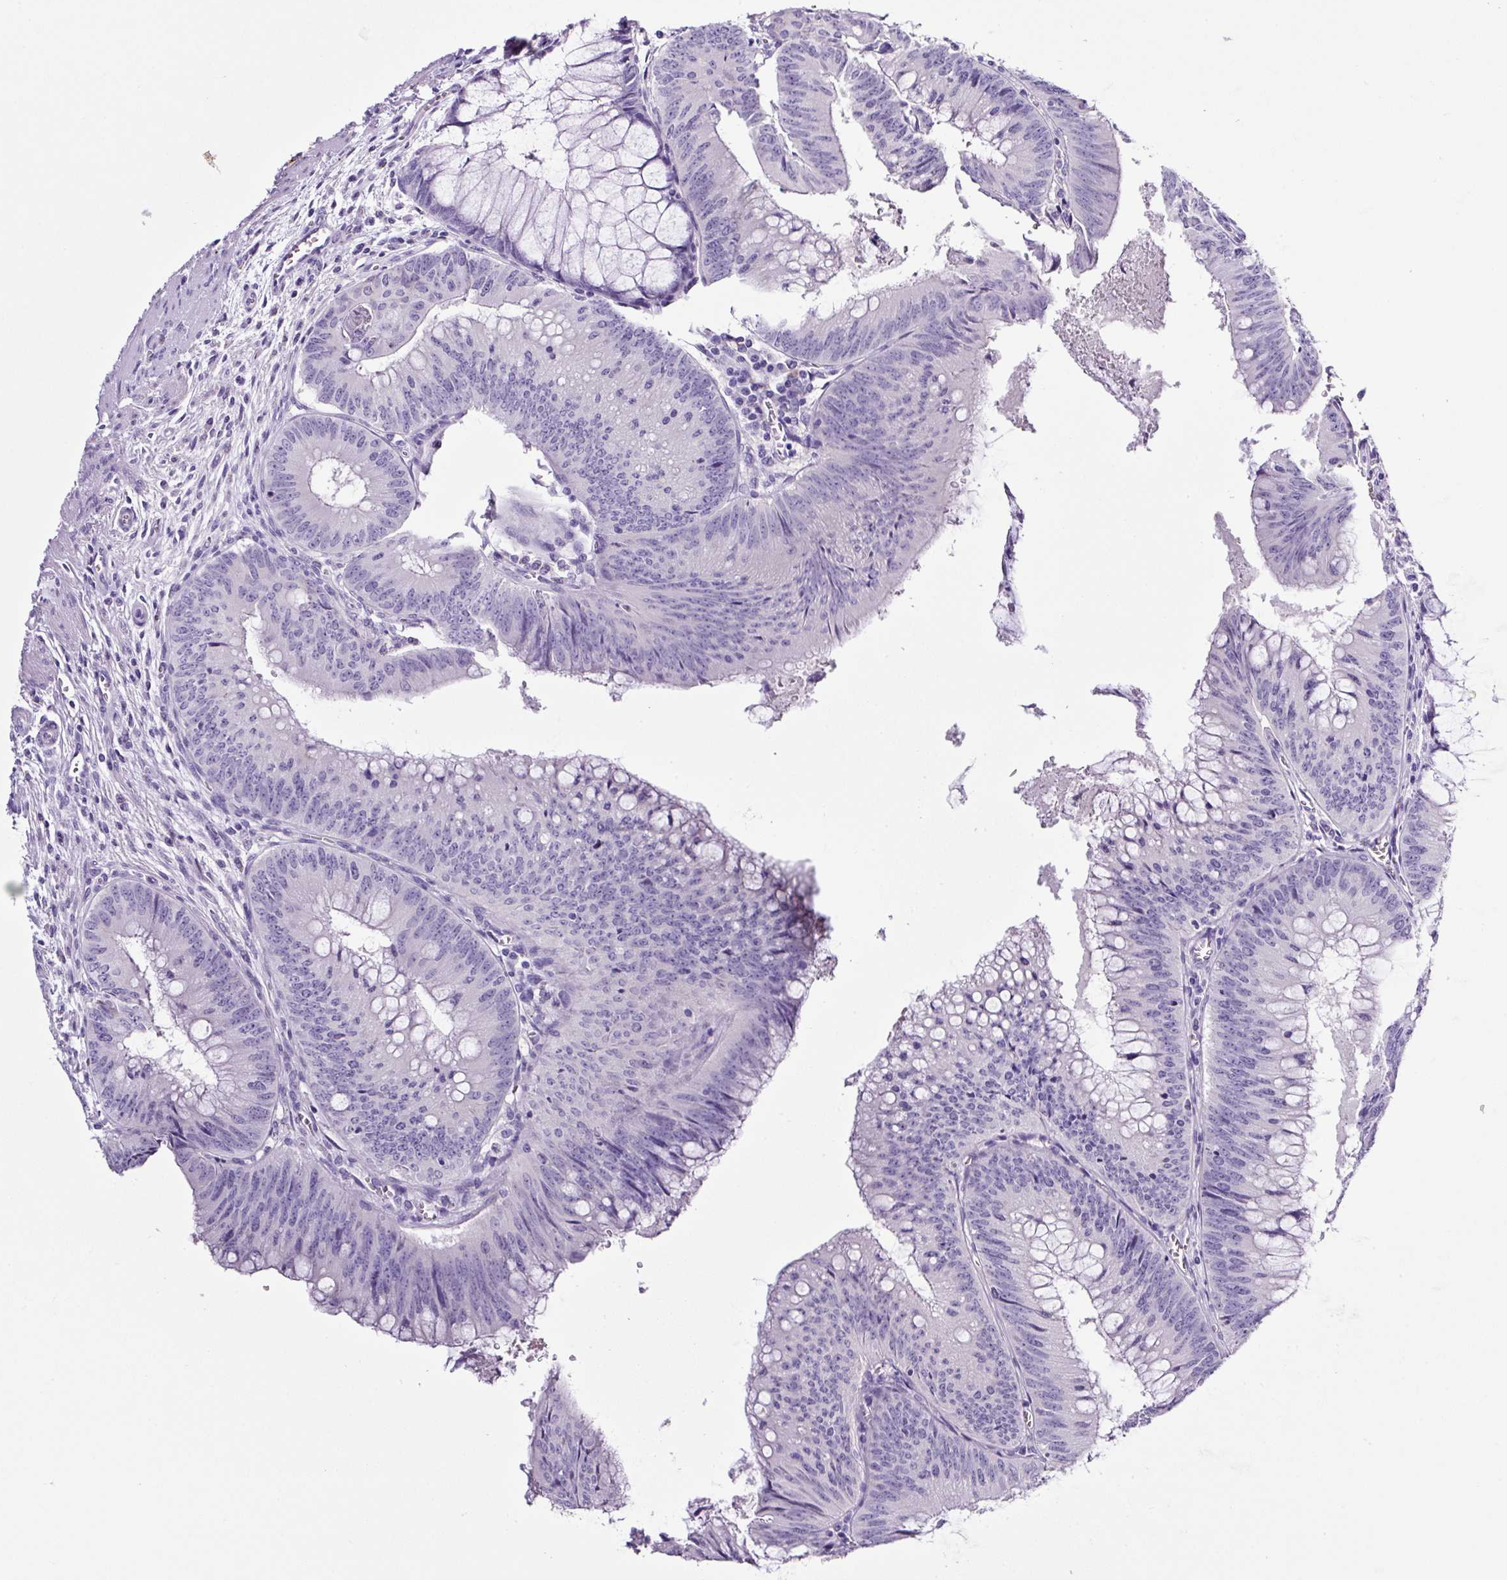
{"staining": {"intensity": "negative", "quantity": "none", "location": "none"}, "tissue": "colorectal cancer", "cell_type": "Tumor cells", "image_type": "cancer", "snomed": [{"axis": "morphology", "description": "Adenocarcinoma, NOS"}, {"axis": "topography", "description": "Rectum"}], "caption": "Human colorectal cancer (adenocarcinoma) stained for a protein using IHC reveals no positivity in tumor cells.", "gene": "SP8", "patient": {"sex": "female", "age": 72}}